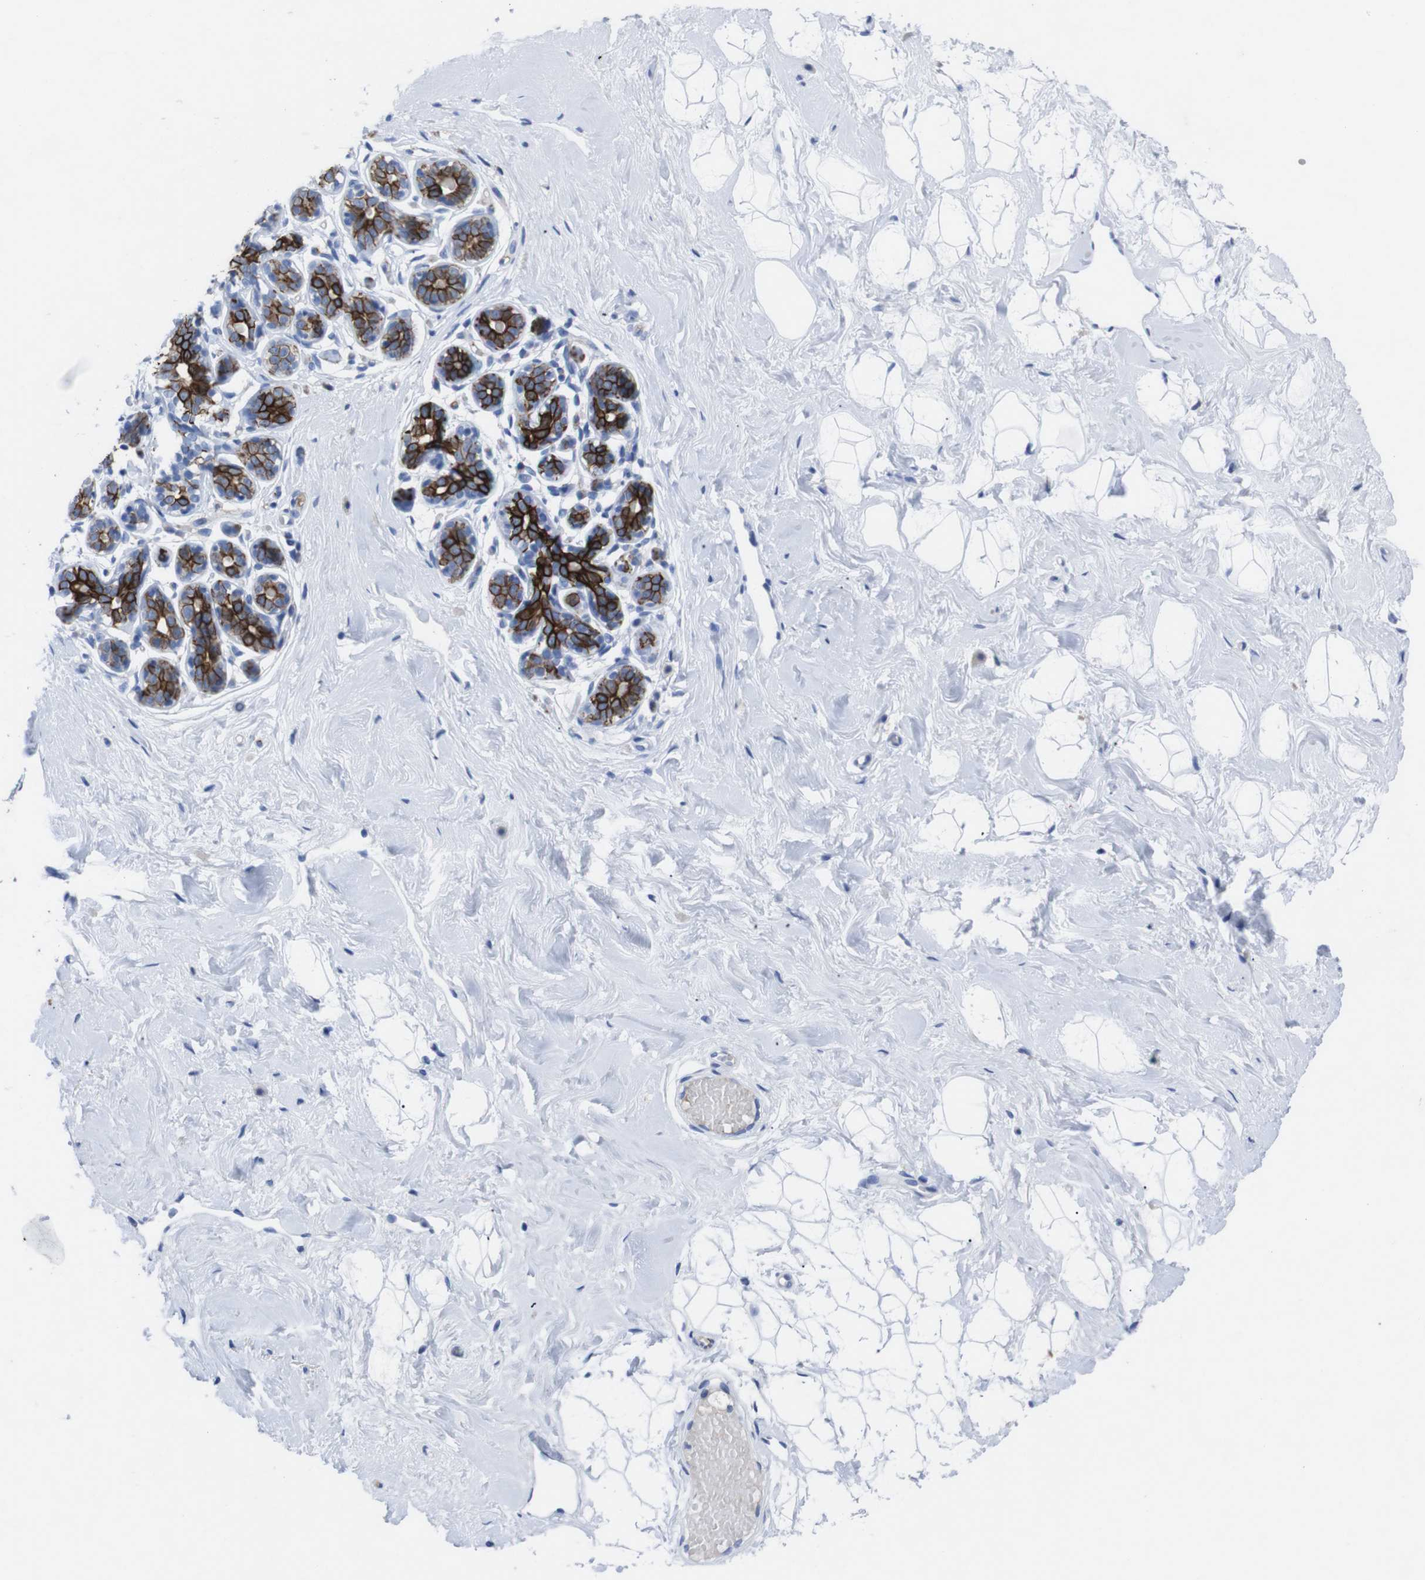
{"staining": {"intensity": "negative", "quantity": "none", "location": "none"}, "tissue": "breast", "cell_type": "Adipocytes", "image_type": "normal", "snomed": [{"axis": "morphology", "description": "Normal tissue, NOS"}, {"axis": "topography", "description": "Breast"}], "caption": "Normal breast was stained to show a protein in brown. There is no significant staining in adipocytes. (DAB (3,3'-diaminobenzidine) immunohistochemistry visualized using brightfield microscopy, high magnification).", "gene": "GJB2", "patient": {"sex": "female", "age": 23}}